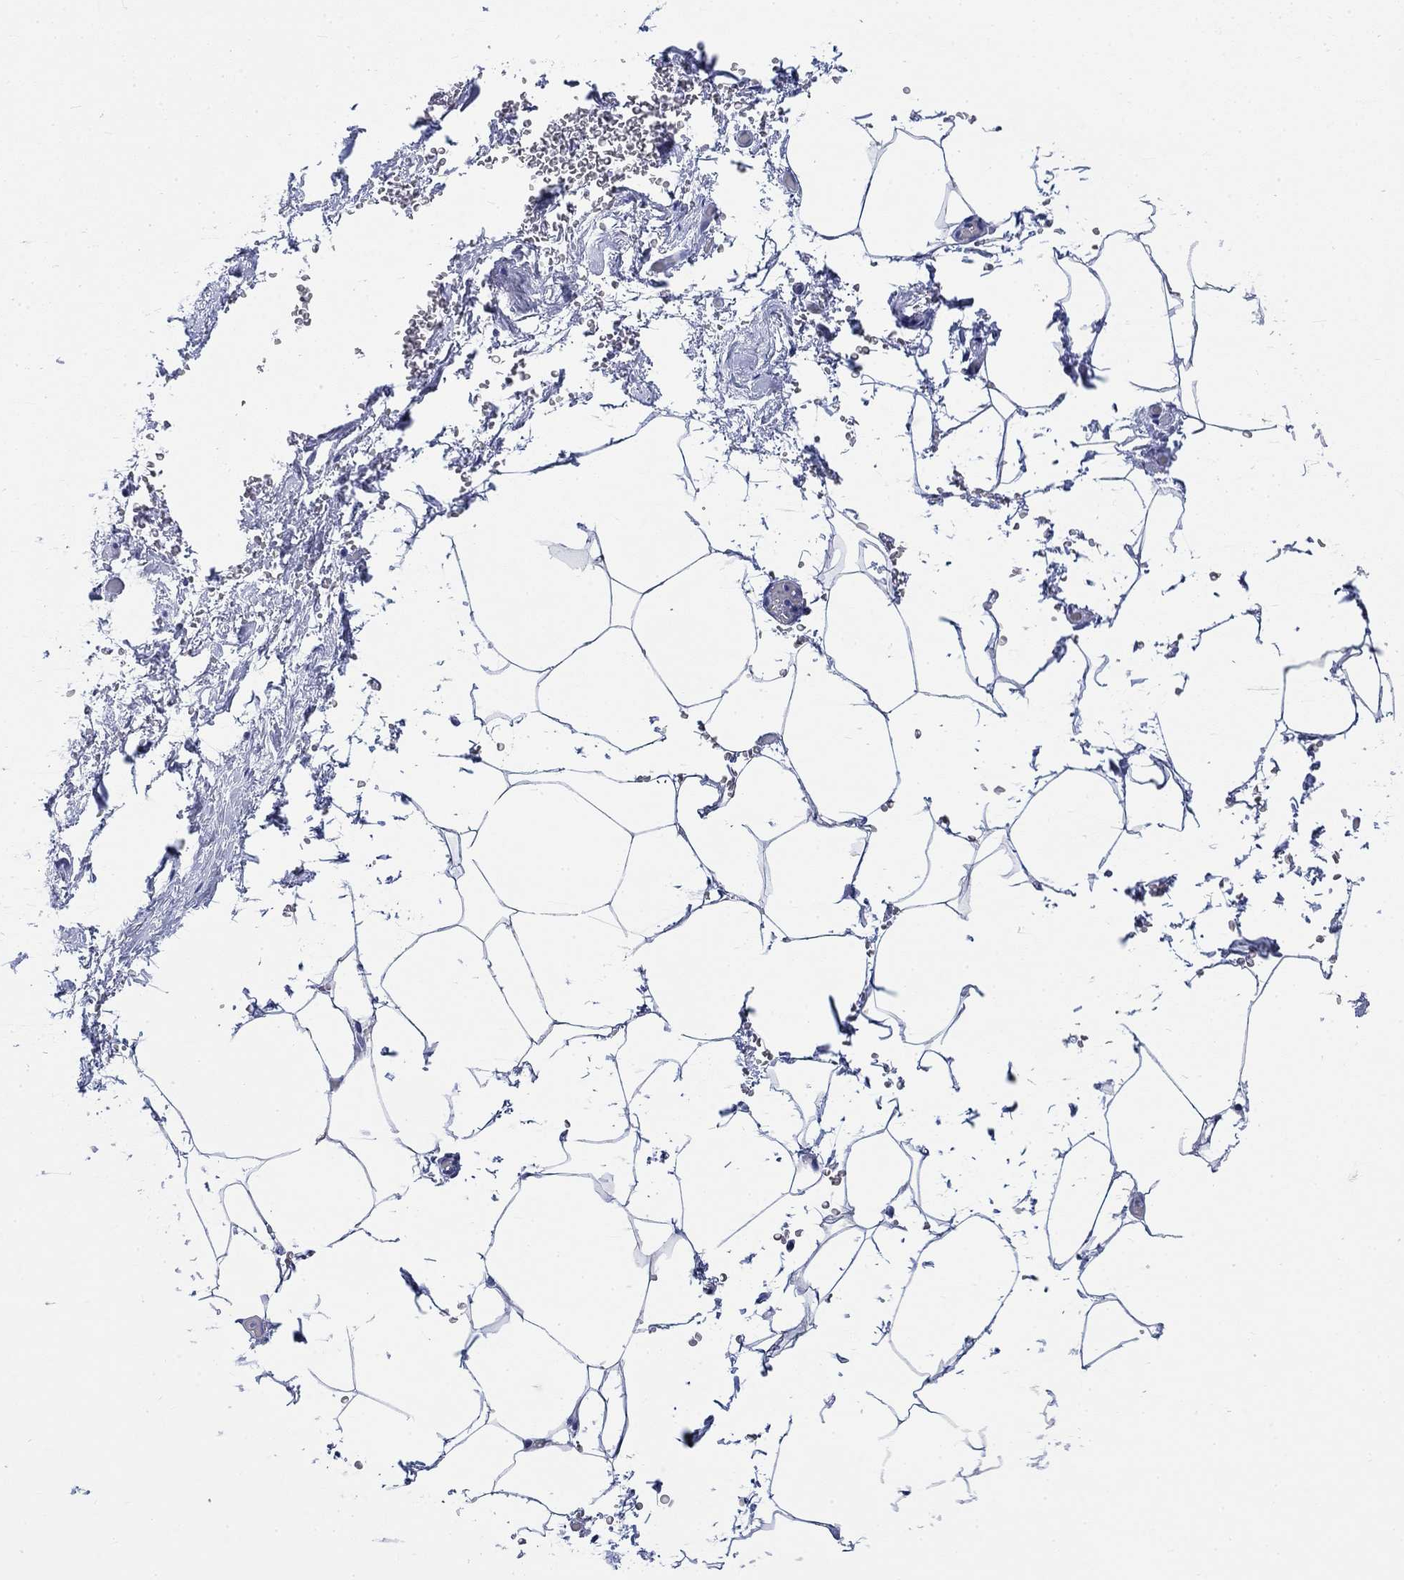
{"staining": {"intensity": "negative", "quantity": "none", "location": "none"}, "tissue": "adipose tissue", "cell_type": "Adipocytes", "image_type": "normal", "snomed": [{"axis": "morphology", "description": "Normal tissue, NOS"}, {"axis": "topography", "description": "Soft tissue"}, {"axis": "topography", "description": "Adipose tissue"}, {"axis": "topography", "description": "Vascular tissue"}, {"axis": "topography", "description": "Peripheral nerve tissue"}], "caption": "A high-resolution photomicrograph shows immunohistochemistry (IHC) staining of benign adipose tissue, which shows no significant positivity in adipocytes. (DAB (3,3'-diaminobenzidine) immunohistochemistry (IHC) visualized using brightfield microscopy, high magnification).", "gene": "KRT76", "patient": {"sex": "male", "age": 68}}